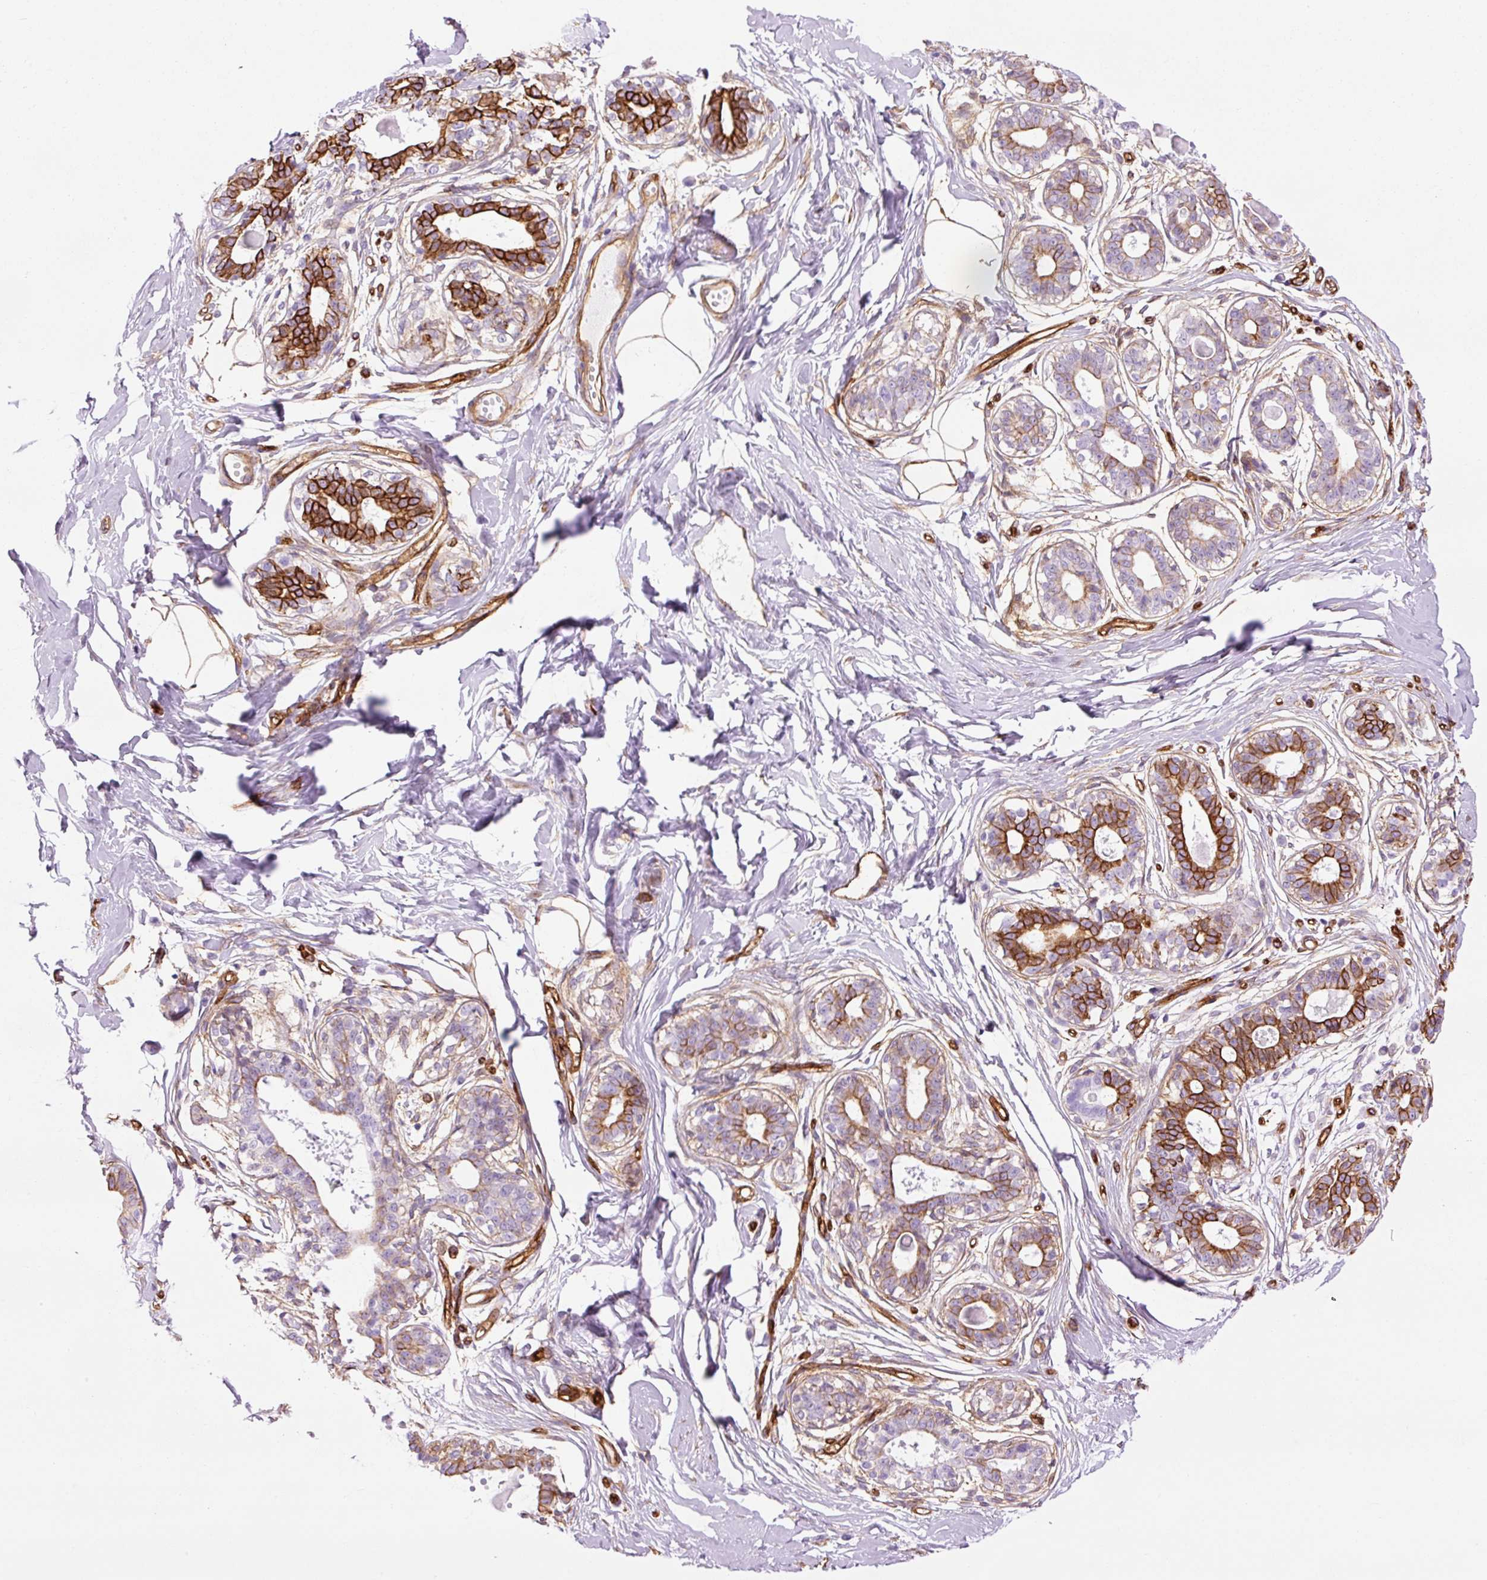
{"staining": {"intensity": "moderate", "quantity": ">75%", "location": "cytoplasmic/membranous"}, "tissue": "breast", "cell_type": "Adipocytes", "image_type": "normal", "snomed": [{"axis": "morphology", "description": "Normal tissue, NOS"}, {"axis": "topography", "description": "Breast"}], "caption": "There is medium levels of moderate cytoplasmic/membranous staining in adipocytes of unremarkable breast, as demonstrated by immunohistochemical staining (brown color).", "gene": "CAV1", "patient": {"sex": "female", "age": 45}}